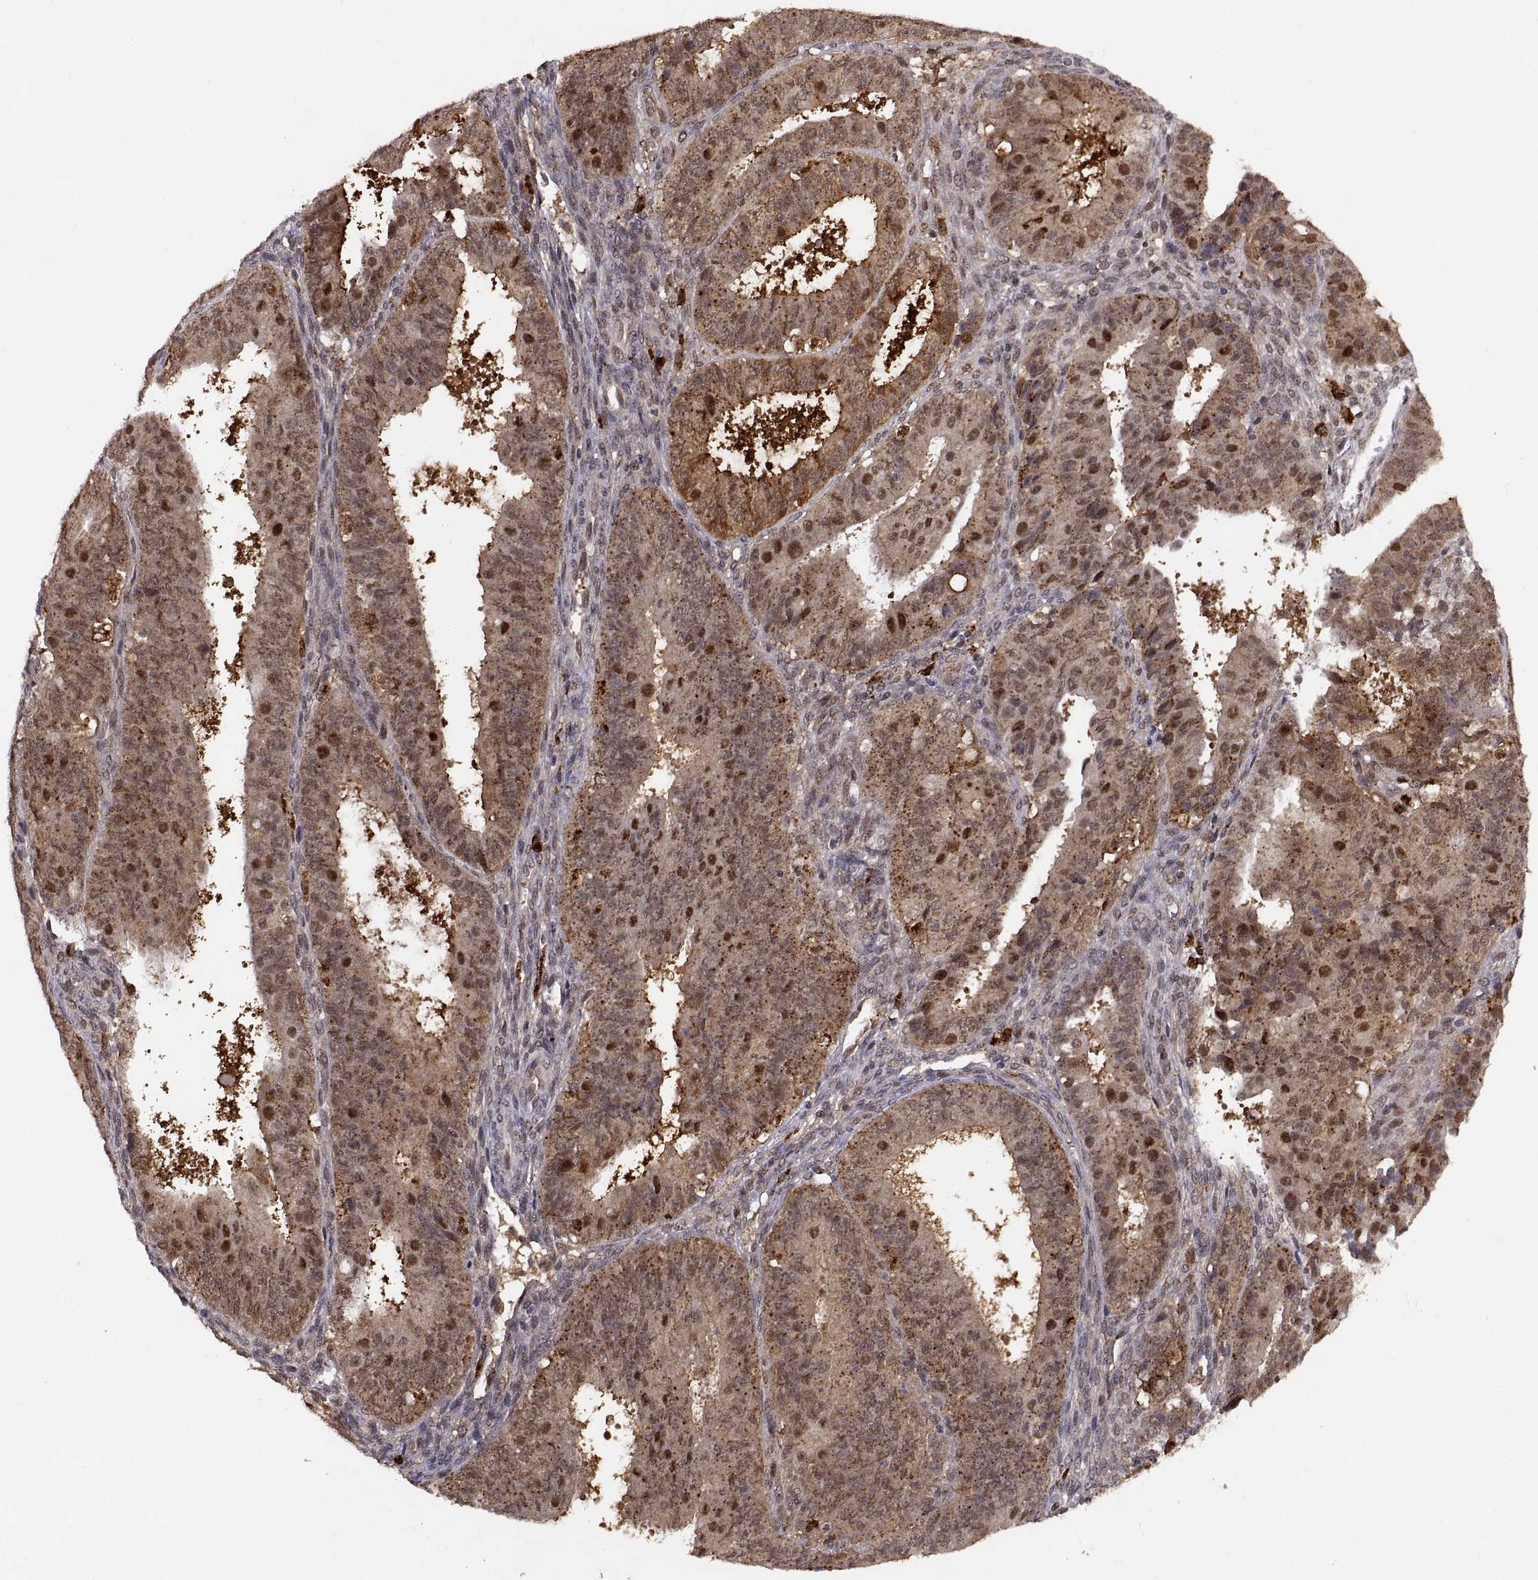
{"staining": {"intensity": "moderate", "quantity": "25%-75%", "location": "cytoplasmic/membranous"}, "tissue": "ovarian cancer", "cell_type": "Tumor cells", "image_type": "cancer", "snomed": [{"axis": "morphology", "description": "Carcinoma, endometroid"}, {"axis": "topography", "description": "Ovary"}], "caption": "A brown stain labels moderate cytoplasmic/membranous positivity of a protein in ovarian cancer (endometroid carcinoma) tumor cells. Using DAB (brown) and hematoxylin (blue) stains, captured at high magnification using brightfield microscopy.", "gene": "PSMC2", "patient": {"sex": "female", "age": 42}}